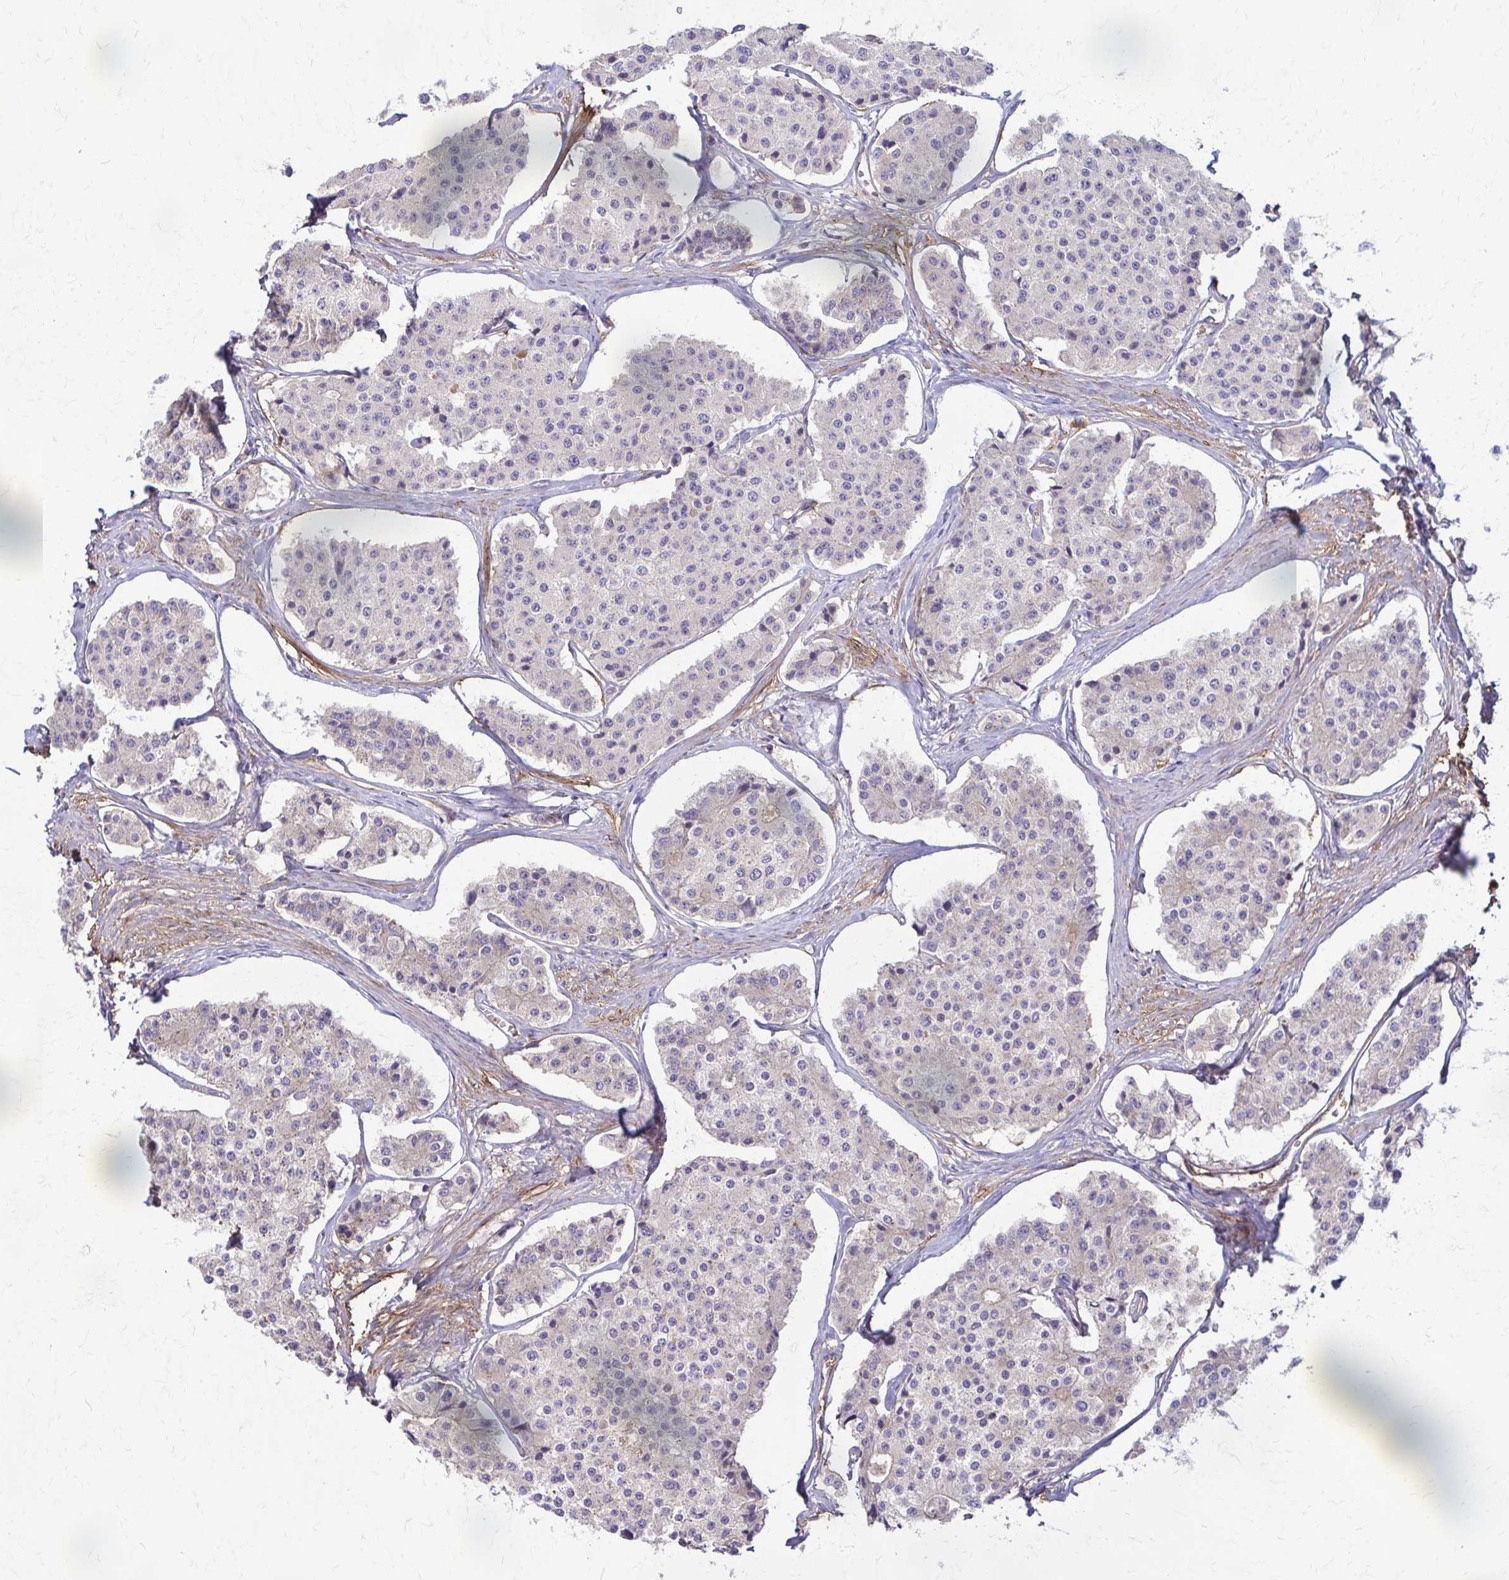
{"staining": {"intensity": "negative", "quantity": "none", "location": "none"}, "tissue": "carcinoid", "cell_type": "Tumor cells", "image_type": "cancer", "snomed": [{"axis": "morphology", "description": "Carcinoid, malignant, NOS"}, {"axis": "topography", "description": "Small intestine"}], "caption": "The image reveals no significant positivity in tumor cells of carcinoid.", "gene": "DSP", "patient": {"sex": "female", "age": 65}}